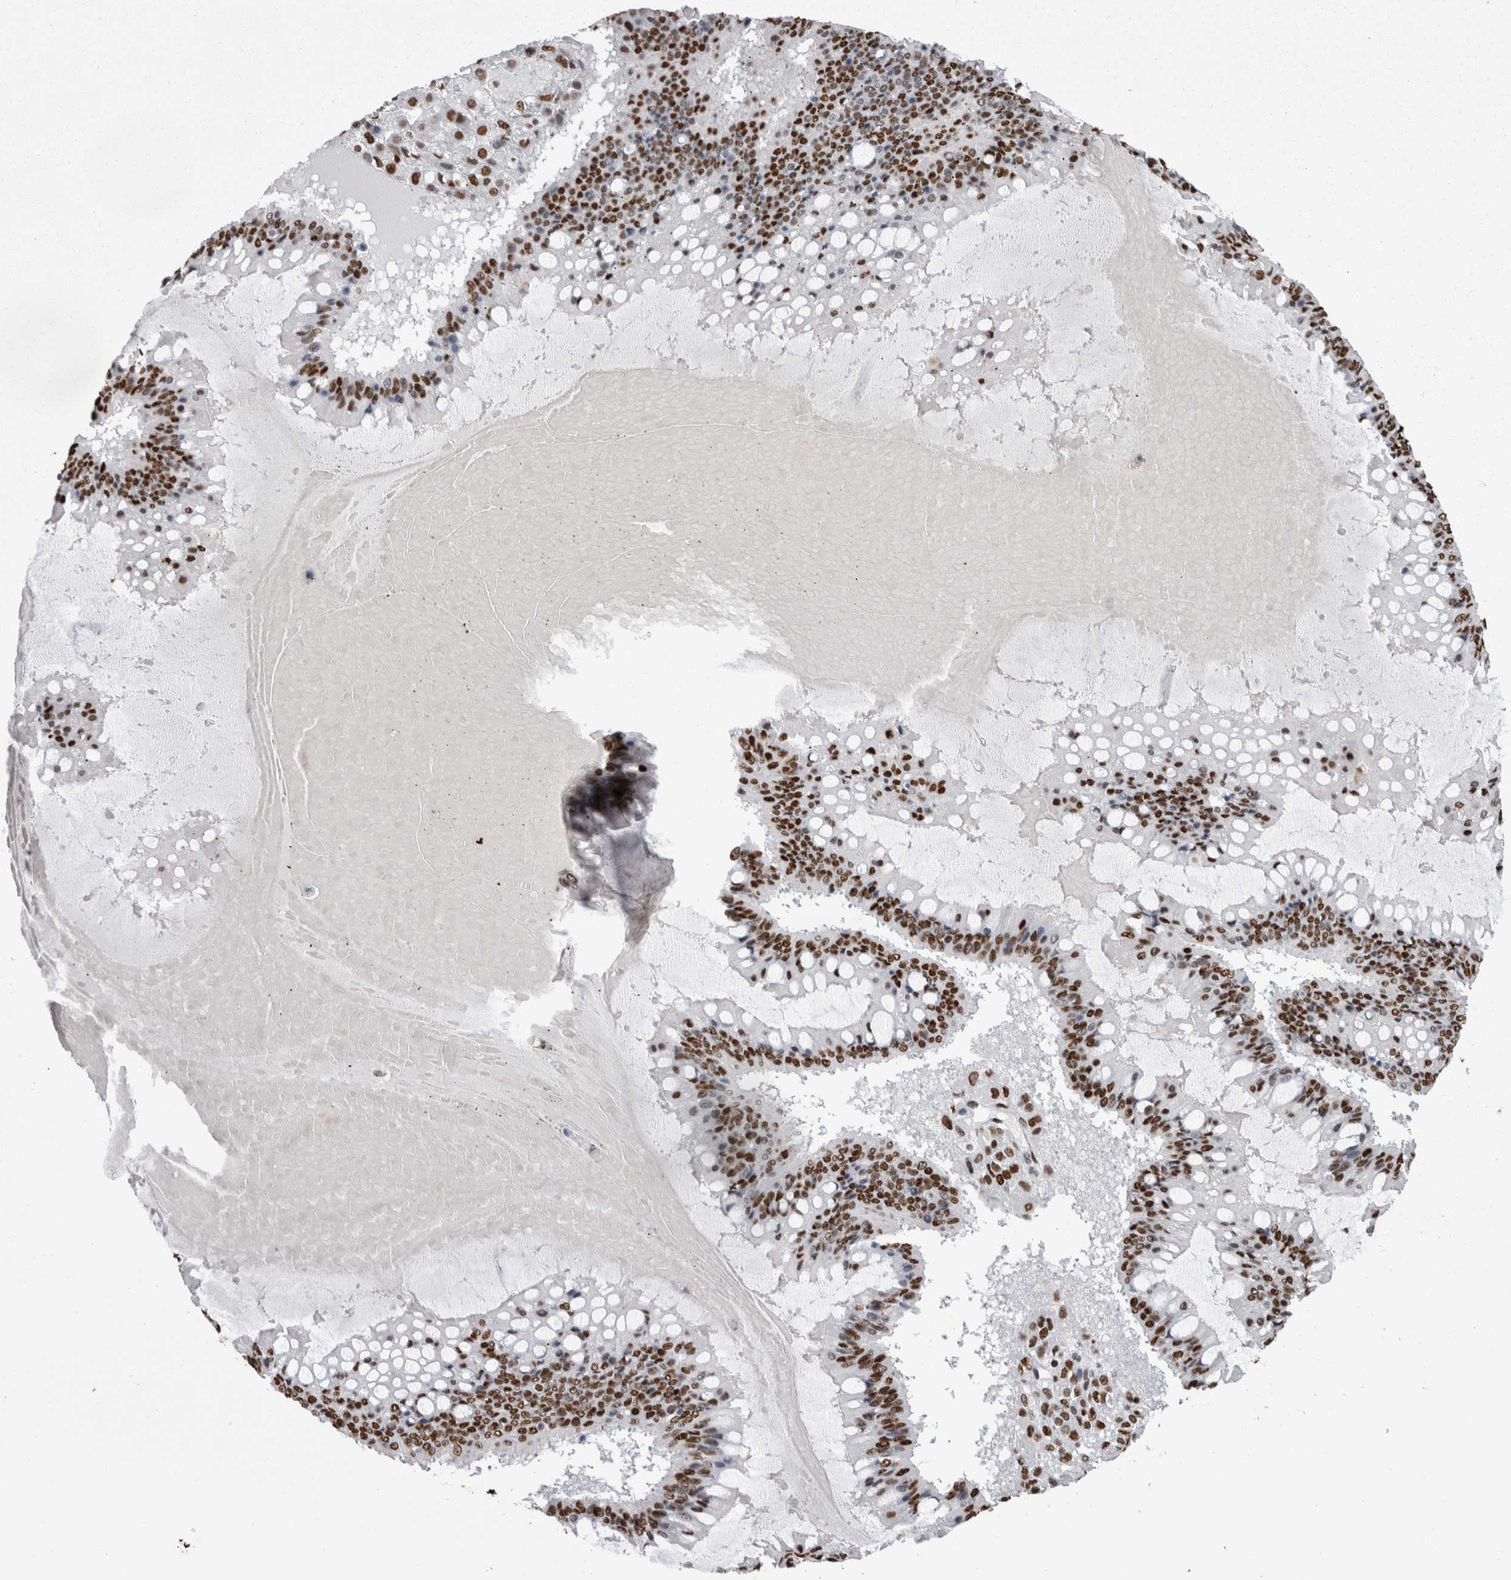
{"staining": {"intensity": "strong", "quantity": ">75%", "location": "nuclear"}, "tissue": "ovarian cancer", "cell_type": "Tumor cells", "image_type": "cancer", "snomed": [{"axis": "morphology", "description": "Cystadenocarcinoma, mucinous, NOS"}, {"axis": "topography", "description": "Ovary"}], "caption": "The immunohistochemical stain shows strong nuclear expression in tumor cells of ovarian cancer (mucinous cystadenocarcinoma) tissue. (DAB (3,3'-diaminobenzidine) IHC, brown staining for protein, blue staining for nuclei).", "gene": "HNRNPM", "patient": {"sex": "female", "age": 73}}